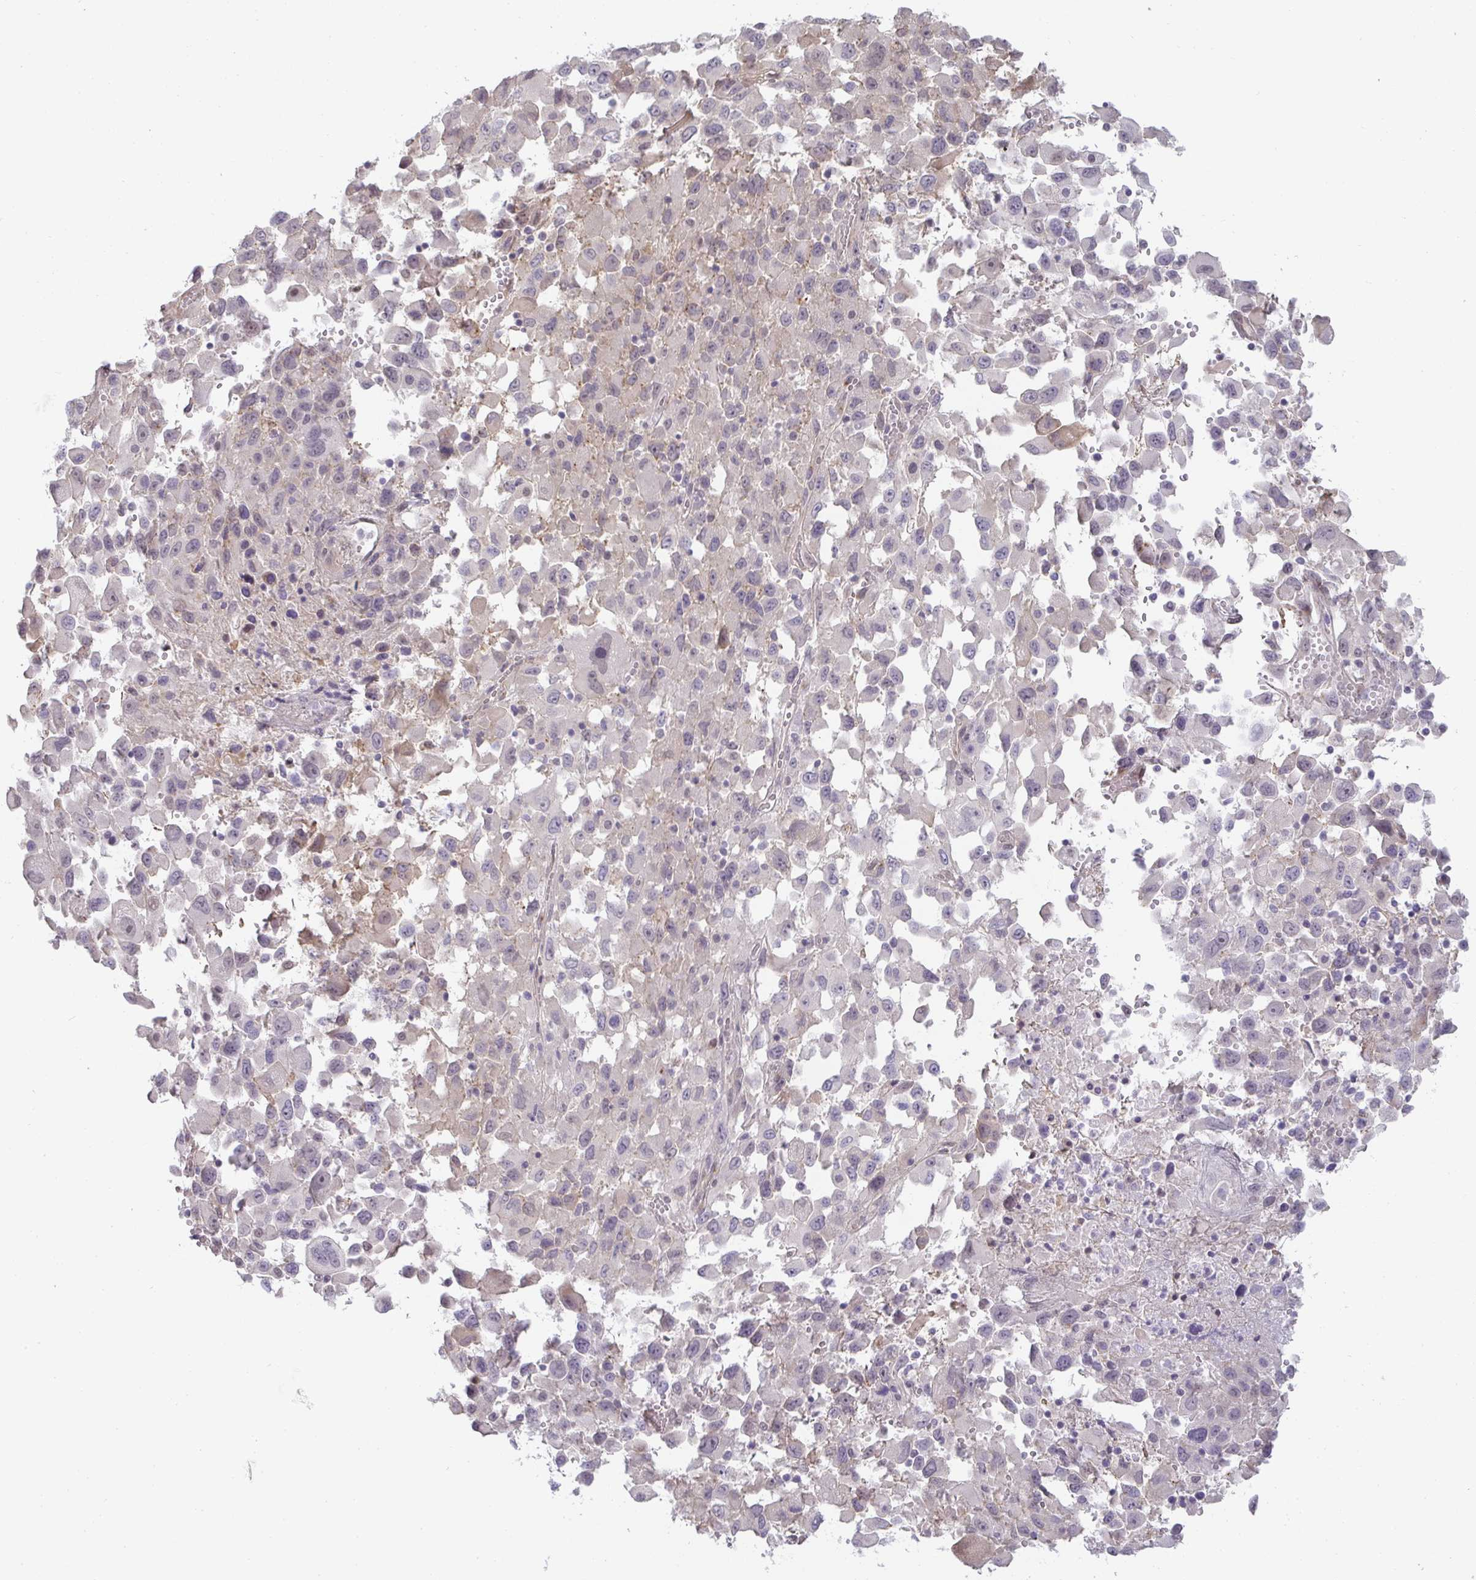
{"staining": {"intensity": "negative", "quantity": "none", "location": "none"}, "tissue": "melanoma", "cell_type": "Tumor cells", "image_type": "cancer", "snomed": [{"axis": "morphology", "description": "Malignant melanoma, Metastatic site"}, {"axis": "topography", "description": "Soft tissue"}], "caption": "Immunohistochemistry image of neoplastic tissue: melanoma stained with DAB (3,3'-diaminobenzidine) shows no significant protein staining in tumor cells.", "gene": "GSDMB", "patient": {"sex": "male", "age": 50}}